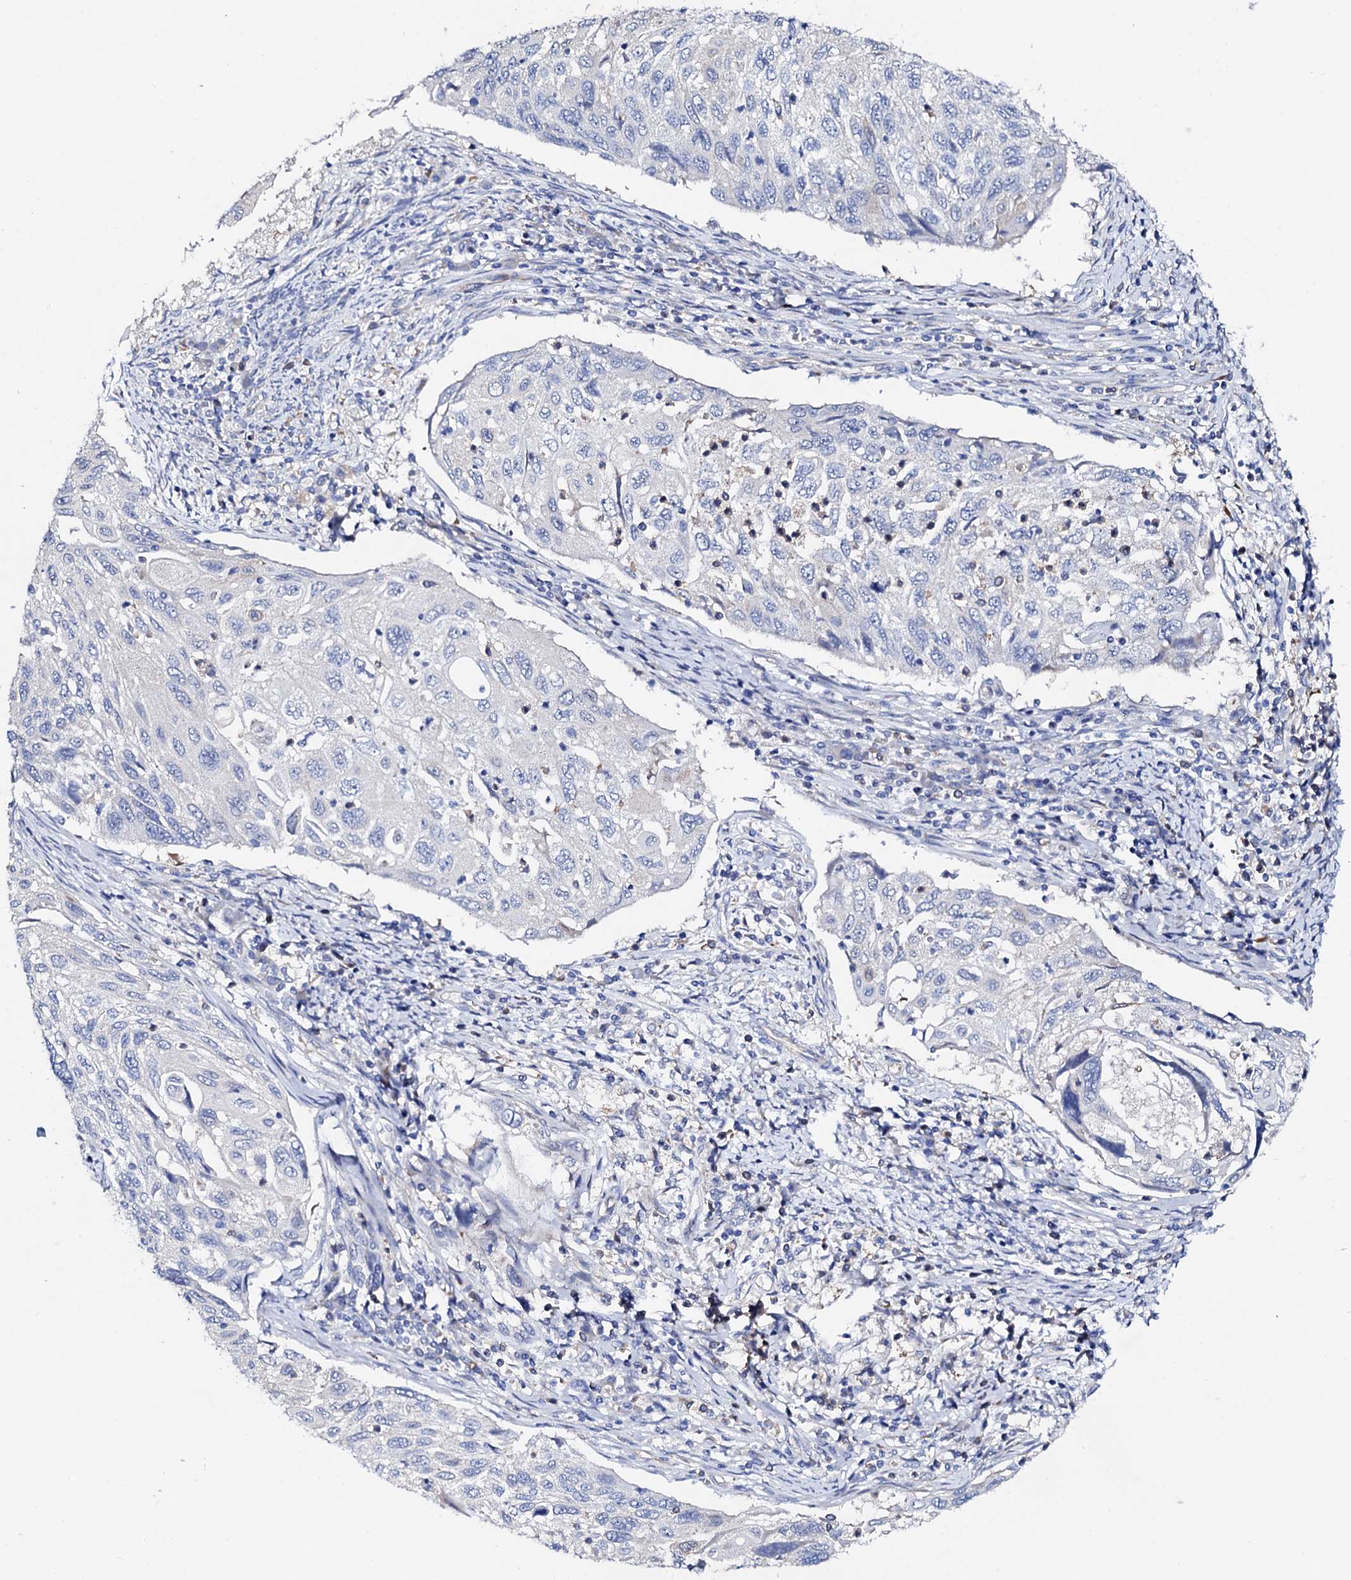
{"staining": {"intensity": "negative", "quantity": "none", "location": "none"}, "tissue": "cervical cancer", "cell_type": "Tumor cells", "image_type": "cancer", "snomed": [{"axis": "morphology", "description": "Squamous cell carcinoma, NOS"}, {"axis": "topography", "description": "Cervix"}], "caption": "DAB (3,3'-diaminobenzidine) immunohistochemical staining of human cervical cancer demonstrates no significant positivity in tumor cells.", "gene": "TRDN", "patient": {"sex": "female", "age": 70}}